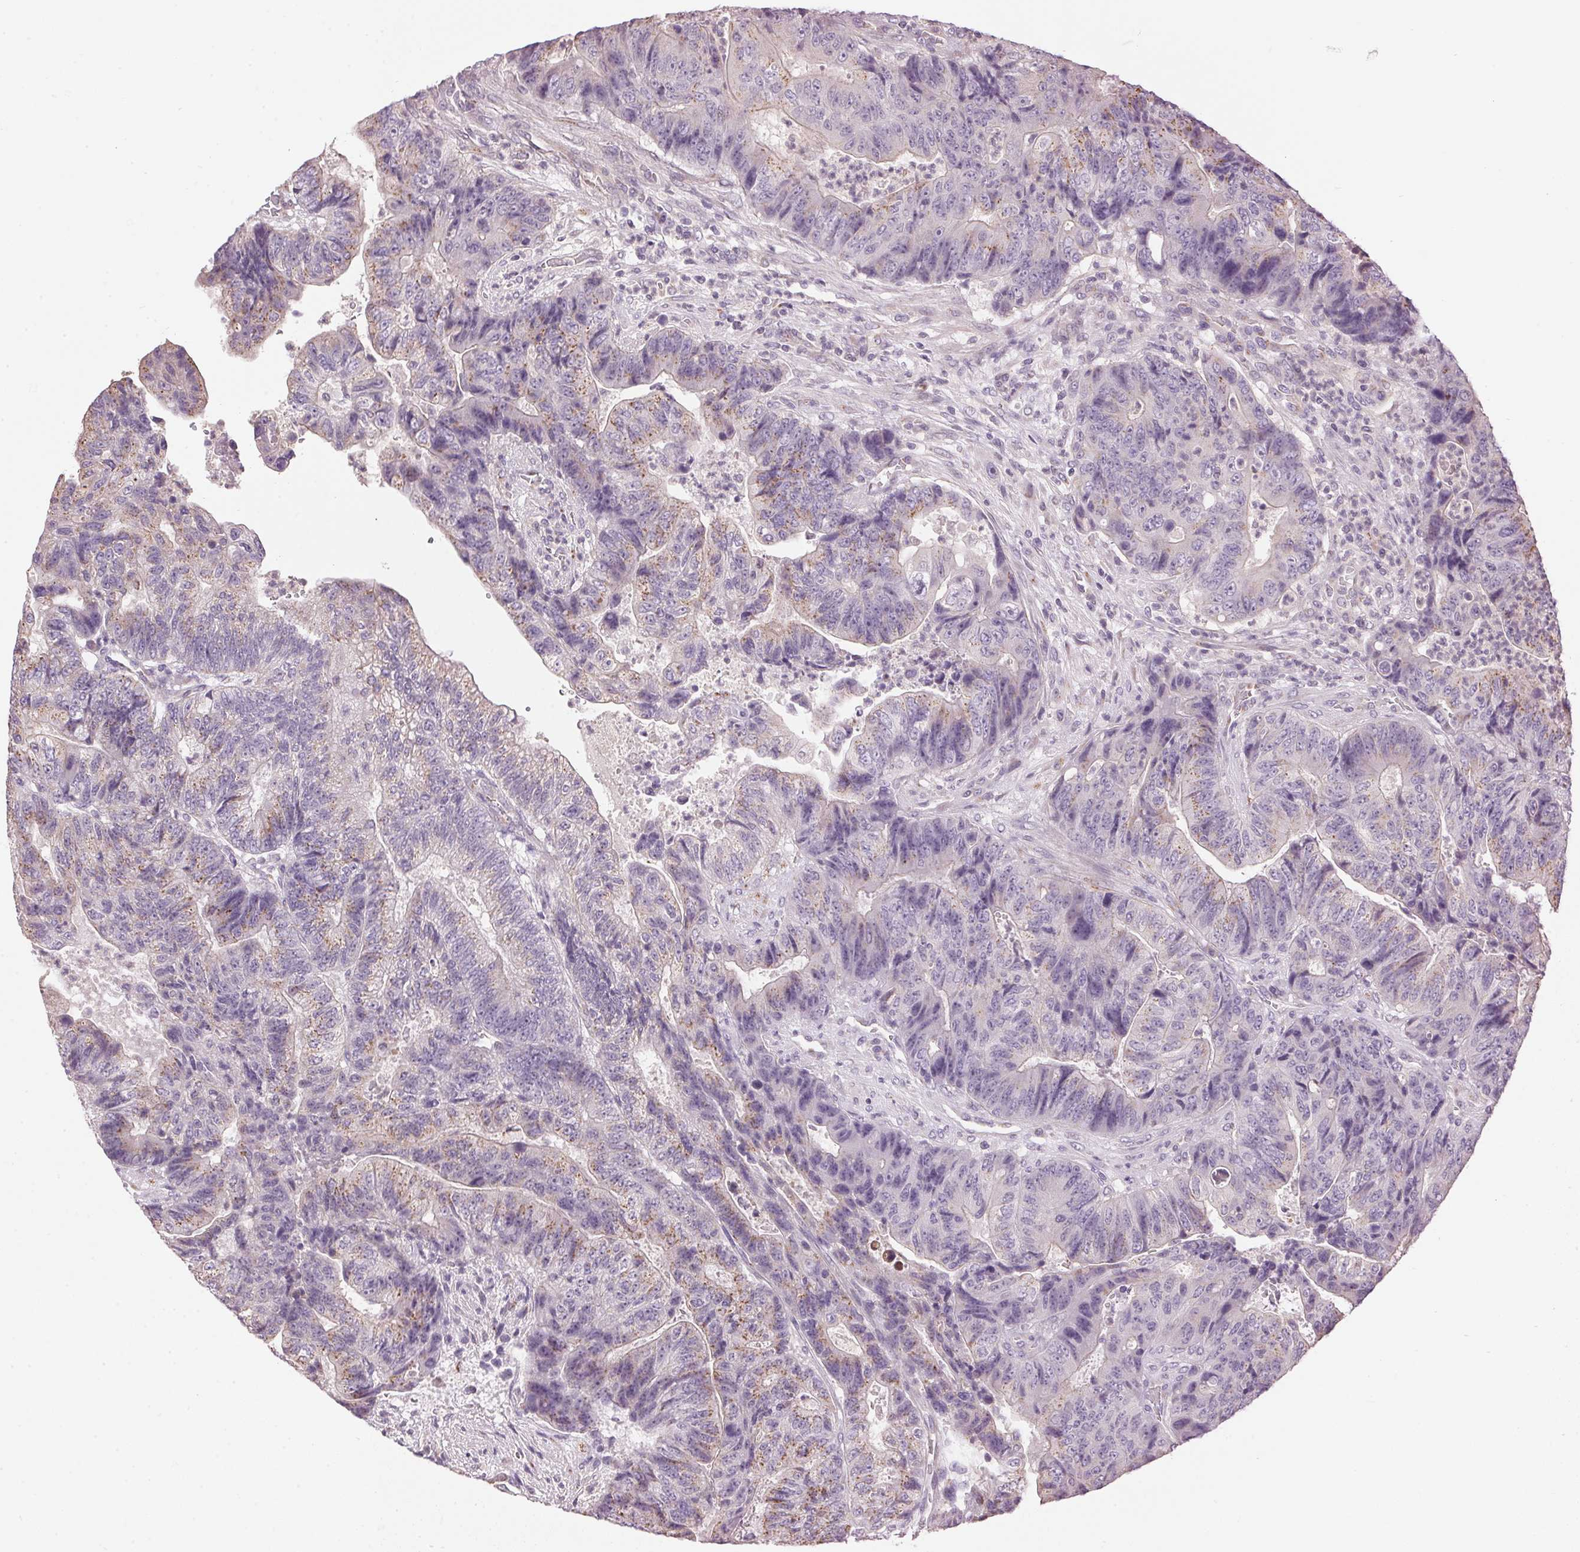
{"staining": {"intensity": "moderate", "quantity": "25%-75%", "location": "cytoplasmic/membranous"}, "tissue": "colorectal cancer", "cell_type": "Tumor cells", "image_type": "cancer", "snomed": [{"axis": "morphology", "description": "Normal tissue, NOS"}, {"axis": "morphology", "description": "Adenocarcinoma, NOS"}, {"axis": "topography", "description": "Colon"}], "caption": "Moderate cytoplasmic/membranous positivity for a protein is appreciated in approximately 25%-75% of tumor cells of adenocarcinoma (colorectal) using immunohistochemistry (IHC).", "gene": "GOLPH3", "patient": {"sex": "female", "age": 48}}